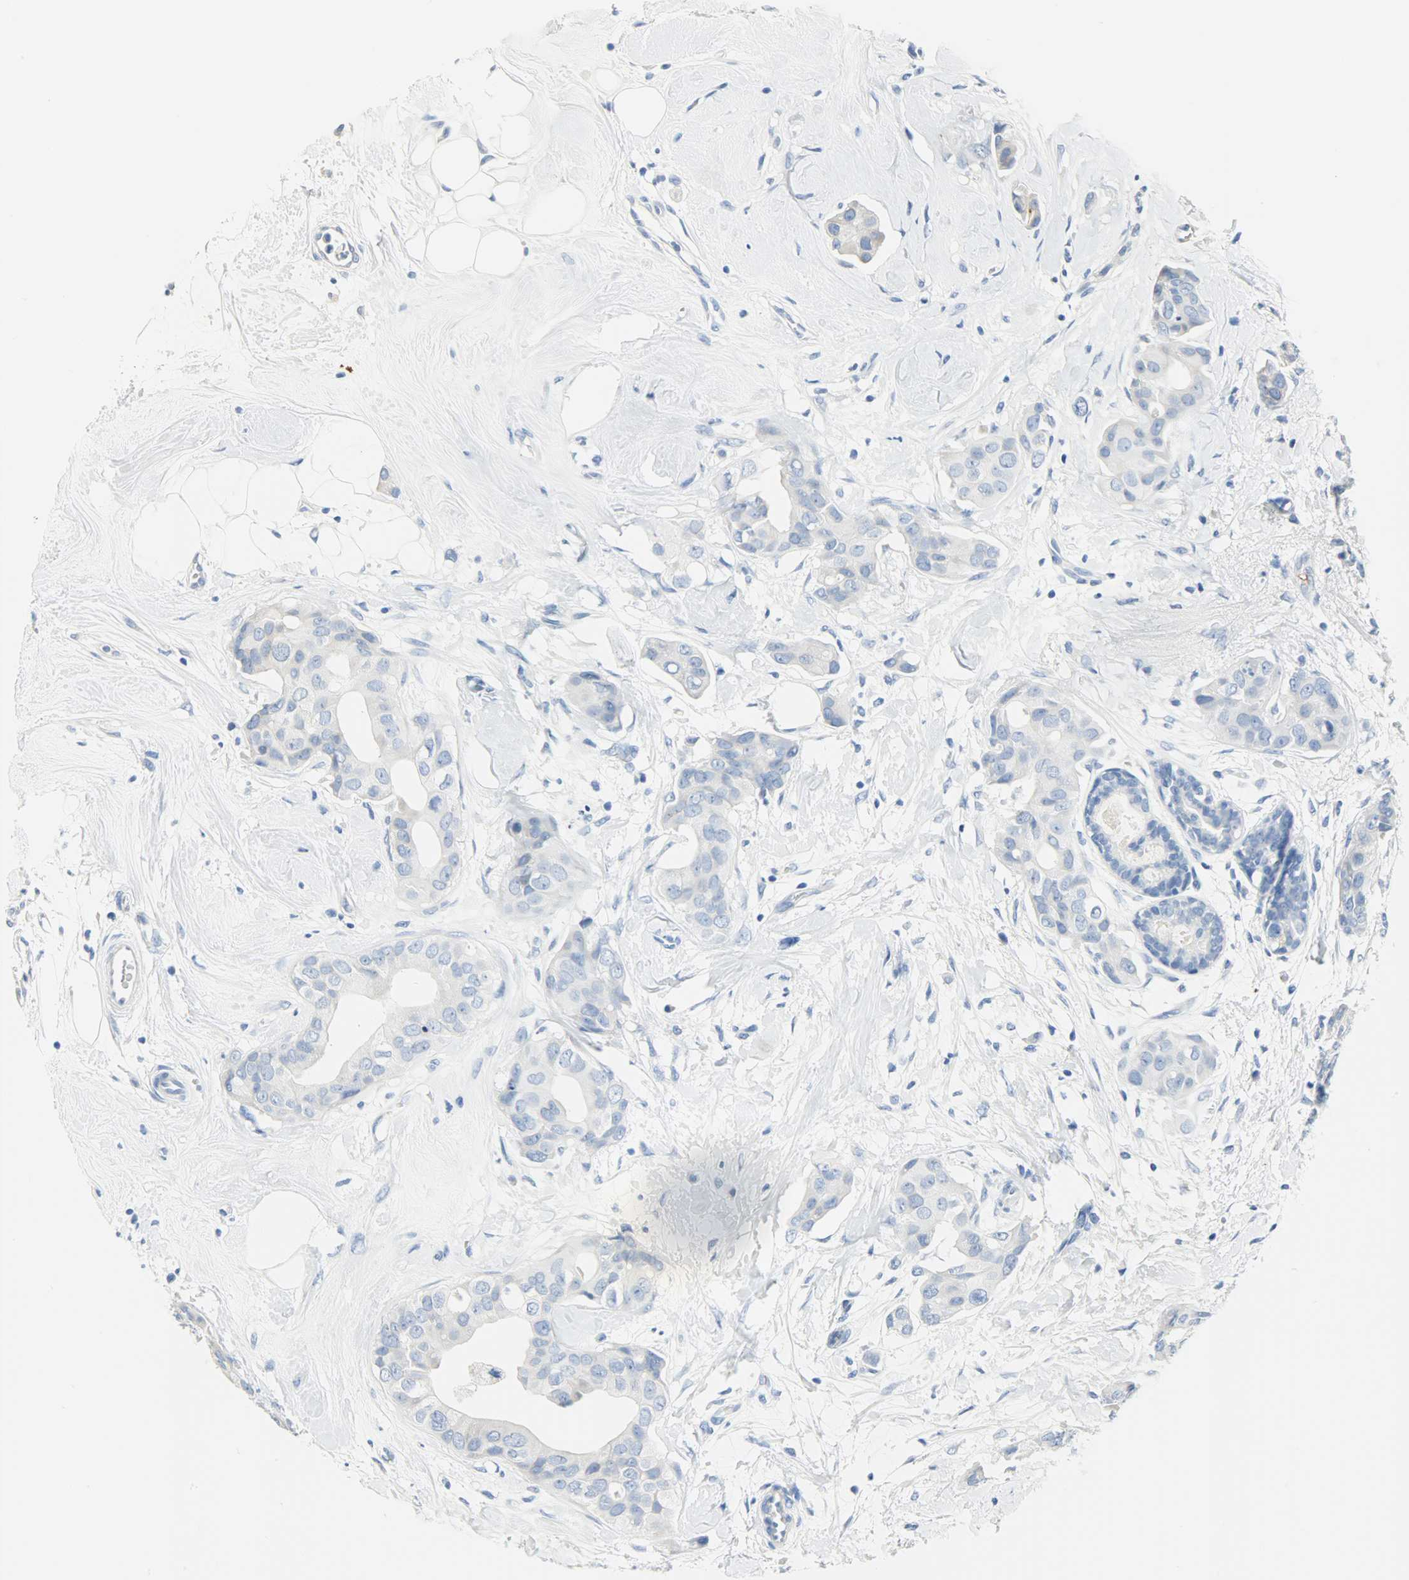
{"staining": {"intensity": "negative", "quantity": "none", "location": "none"}, "tissue": "breast cancer", "cell_type": "Tumor cells", "image_type": "cancer", "snomed": [{"axis": "morphology", "description": "Duct carcinoma"}, {"axis": "topography", "description": "Breast"}], "caption": "Immunohistochemistry (IHC) photomicrograph of human breast cancer stained for a protein (brown), which demonstrates no staining in tumor cells.", "gene": "CEBPE", "patient": {"sex": "female", "age": 40}}